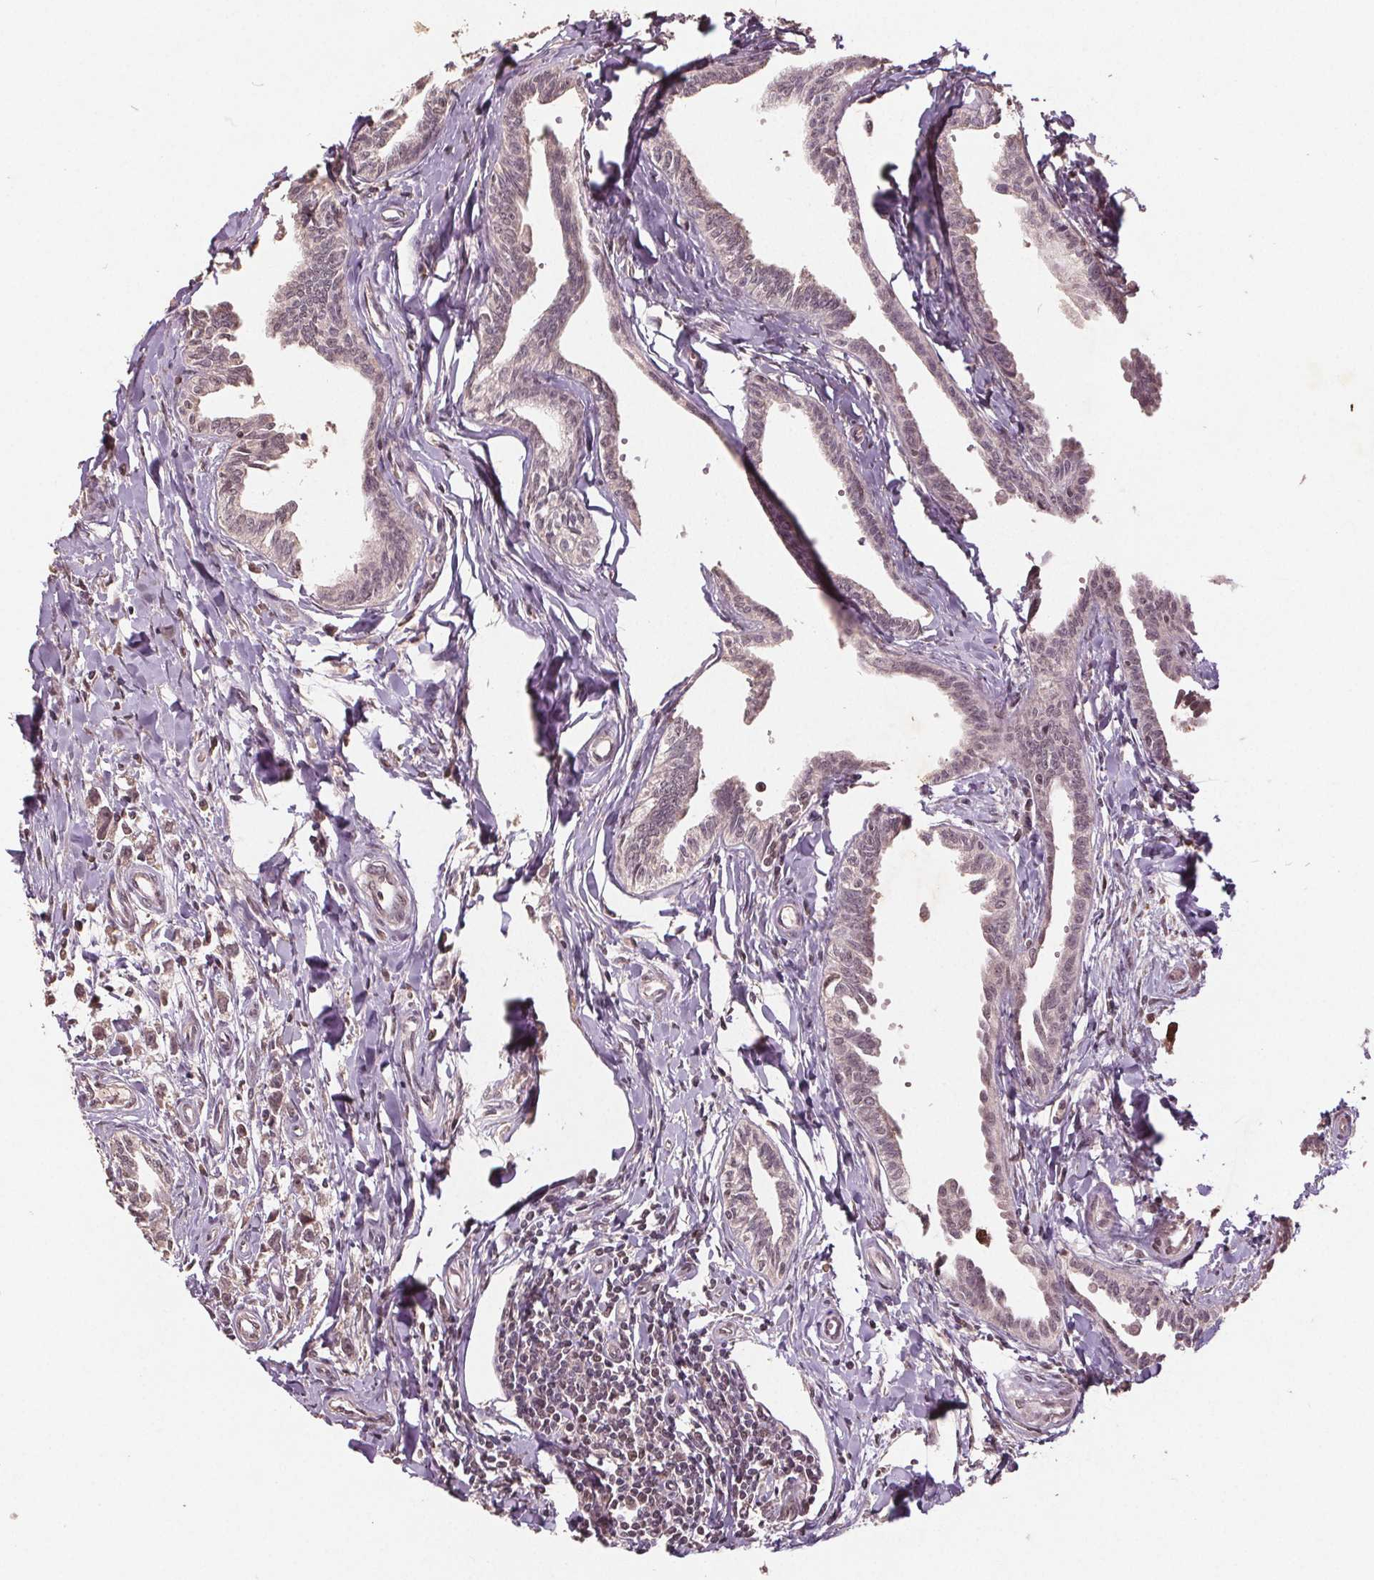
{"staining": {"intensity": "moderate", "quantity": "25%-75%", "location": "nuclear"}, "tissue": "testis cancer", "cell_type": "Tumor cells", "image_type": "cancer", "snomed": [{"axis": "morphology", "description": "Carcinoma, Embryonal, NOS"}, {"axis": "morphology", "description": "Teratoma, malignant, NOS"}, {"axis": "topography", "description": "Testis"}], "caption": "Brown immunohistochemical staining in human testis malignant teratoma reveals moderate nuclear expression in approximately 25%-75% of tumor cells.", "gene": "DNMT3B", "patient": {"sex": "male", "age": 24}}